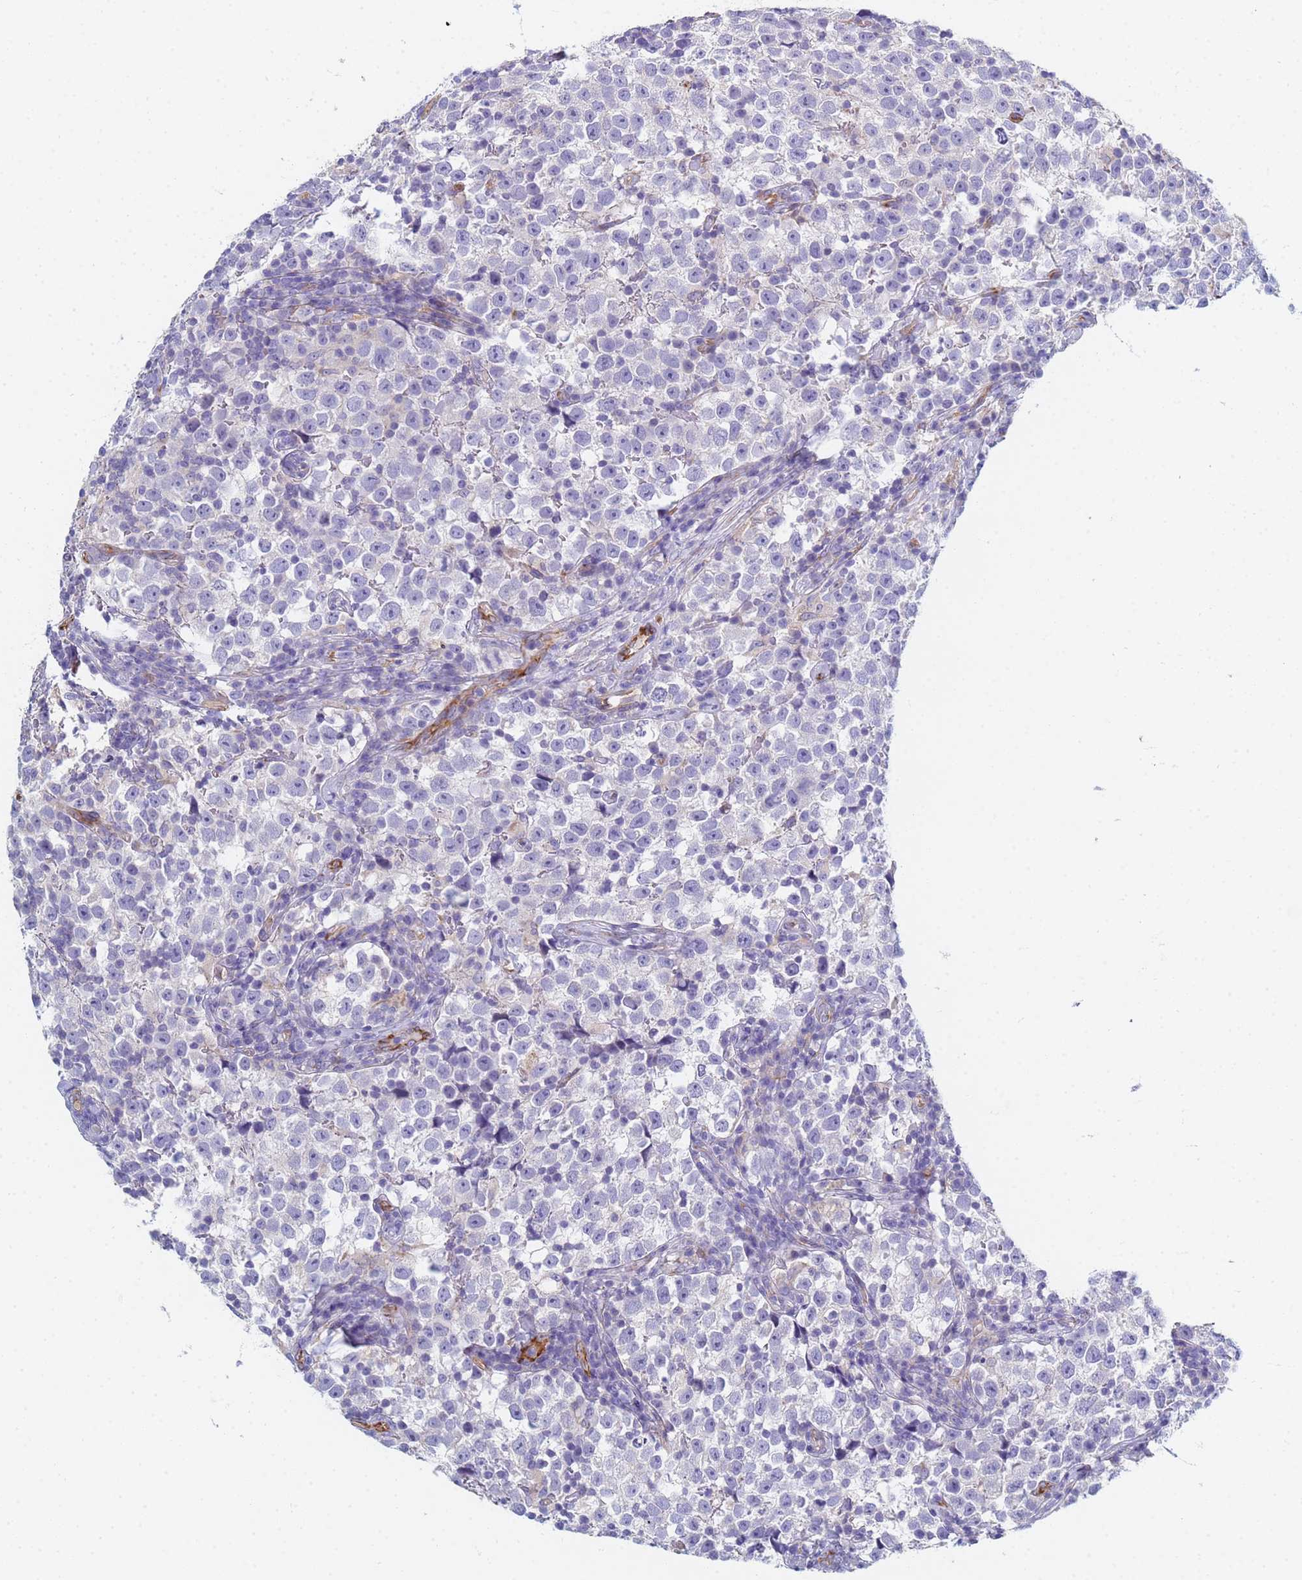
{"staining": {"intensity": "negative", "quantity": "none", "location": "none"}, "tissue": "testis cancer", "cell_type": "Tumor cells", "image_type": "cancer", "snomed": [{"axis": "morphology", "description": "Normal tissue, NOS"}, {"axis": "morphology", "description": "Seminoma, NOS"}, {"axis": "topography", "description": "Testis"}], "caption": "Testis seminoma stained for a protein using immunohistochemistry demonstrates no staining tumor cells.", "gene": "GDAP2", "patient": {"sex": "male", "age": 43}}